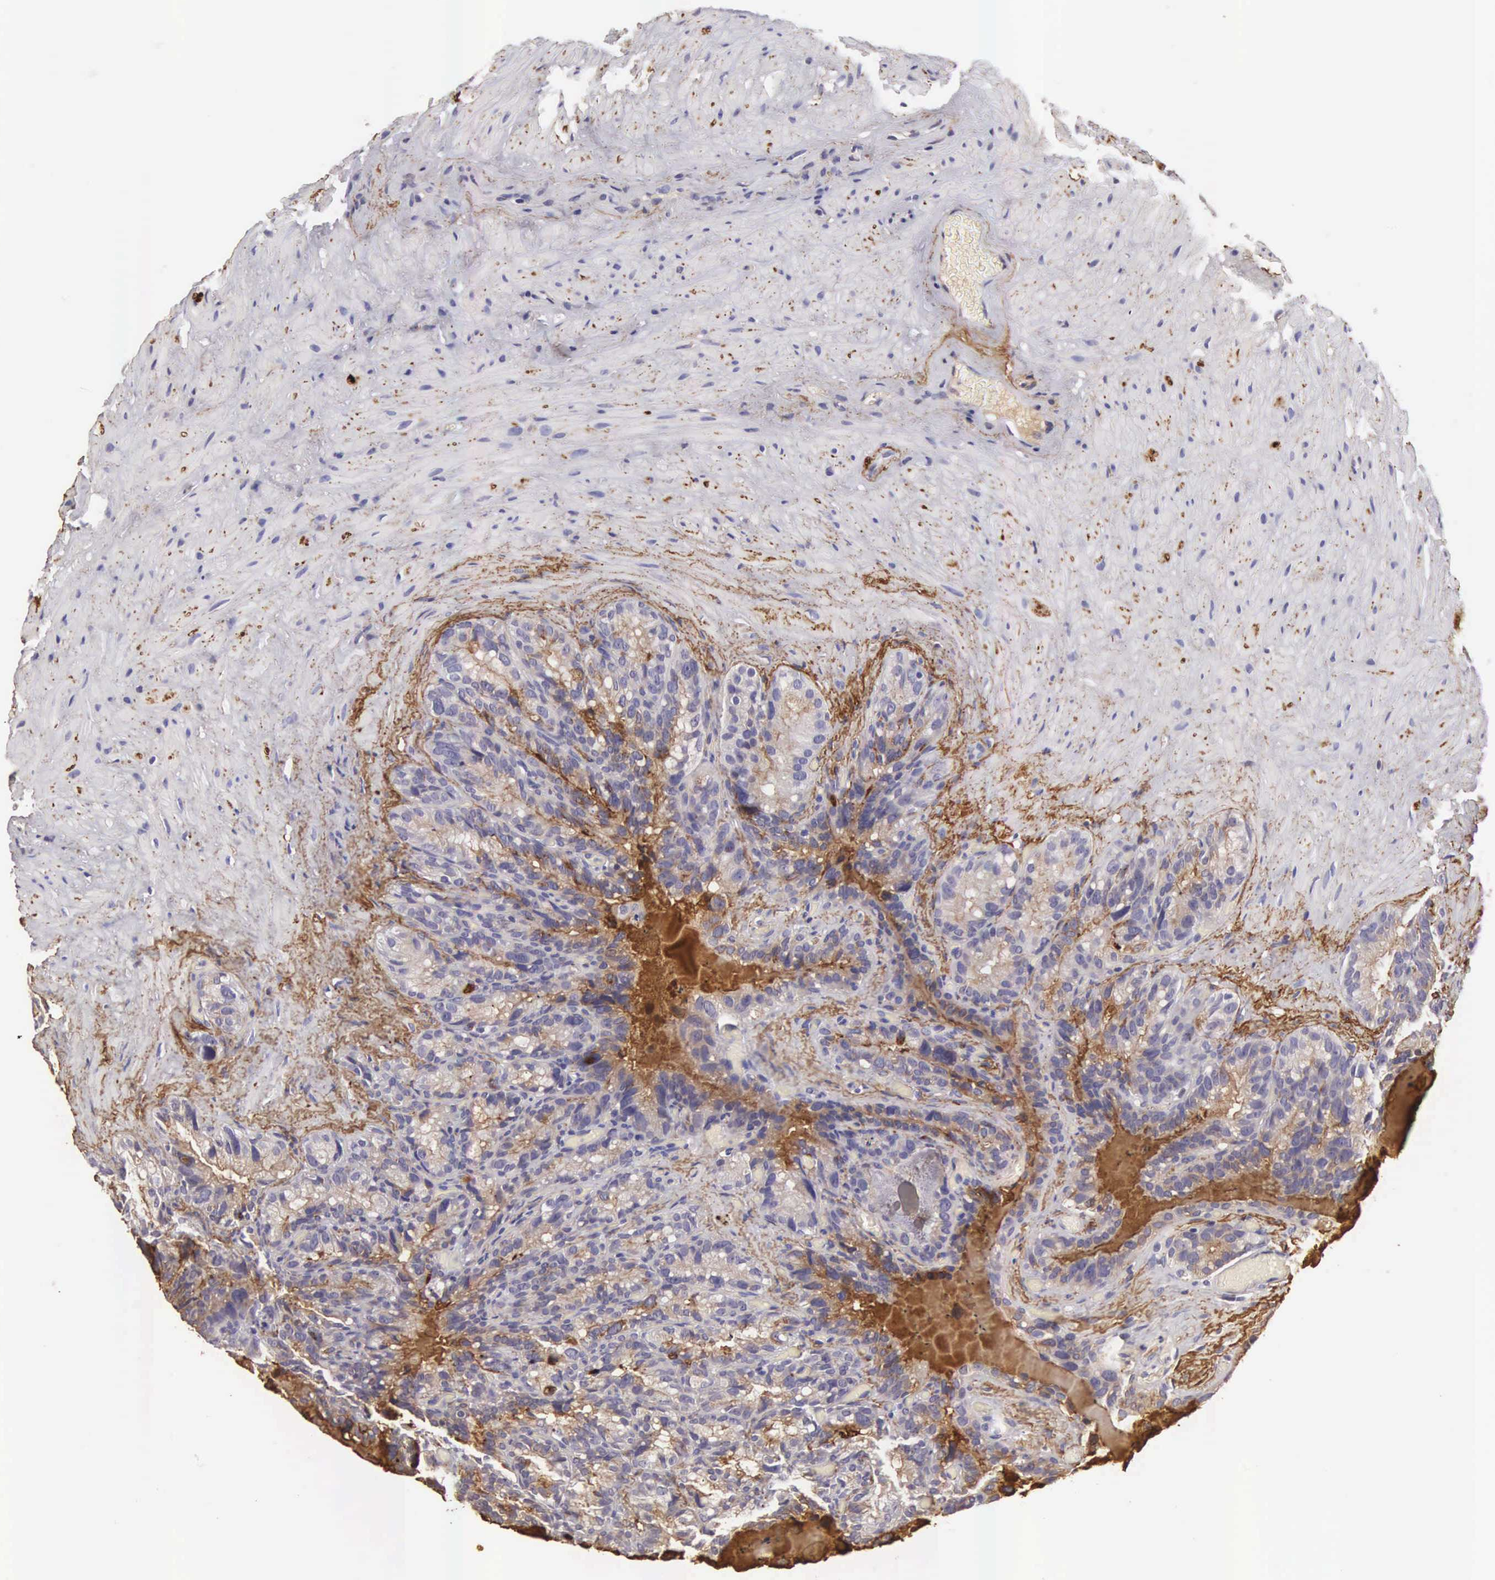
{"staining": {"intensity": "weak", "quantity": "25%-75%", "location": "cytoplasmic/membranous"}, "tissue": "seminal vesicle", "cell_type": "Glandular cells", "image_type": "normal", "snomed": [{"axis": "morphology", "description": "Normal tissue, NOS"}, {"axis": "topography", "description": "Seminal veicle"}], "caption": "Immunohistochemical staining of benign seminal vesicle demonstrates weak cytoplasmic/membranous protein staining in about 25%-75% of glandular cells. The staining is performed using DAB brown chromogen to label protein expression. The nuclei are counter-stained blue using hematoxylin.", "gene": "CLU", "patient": {"sex": "male", "age": 63}}